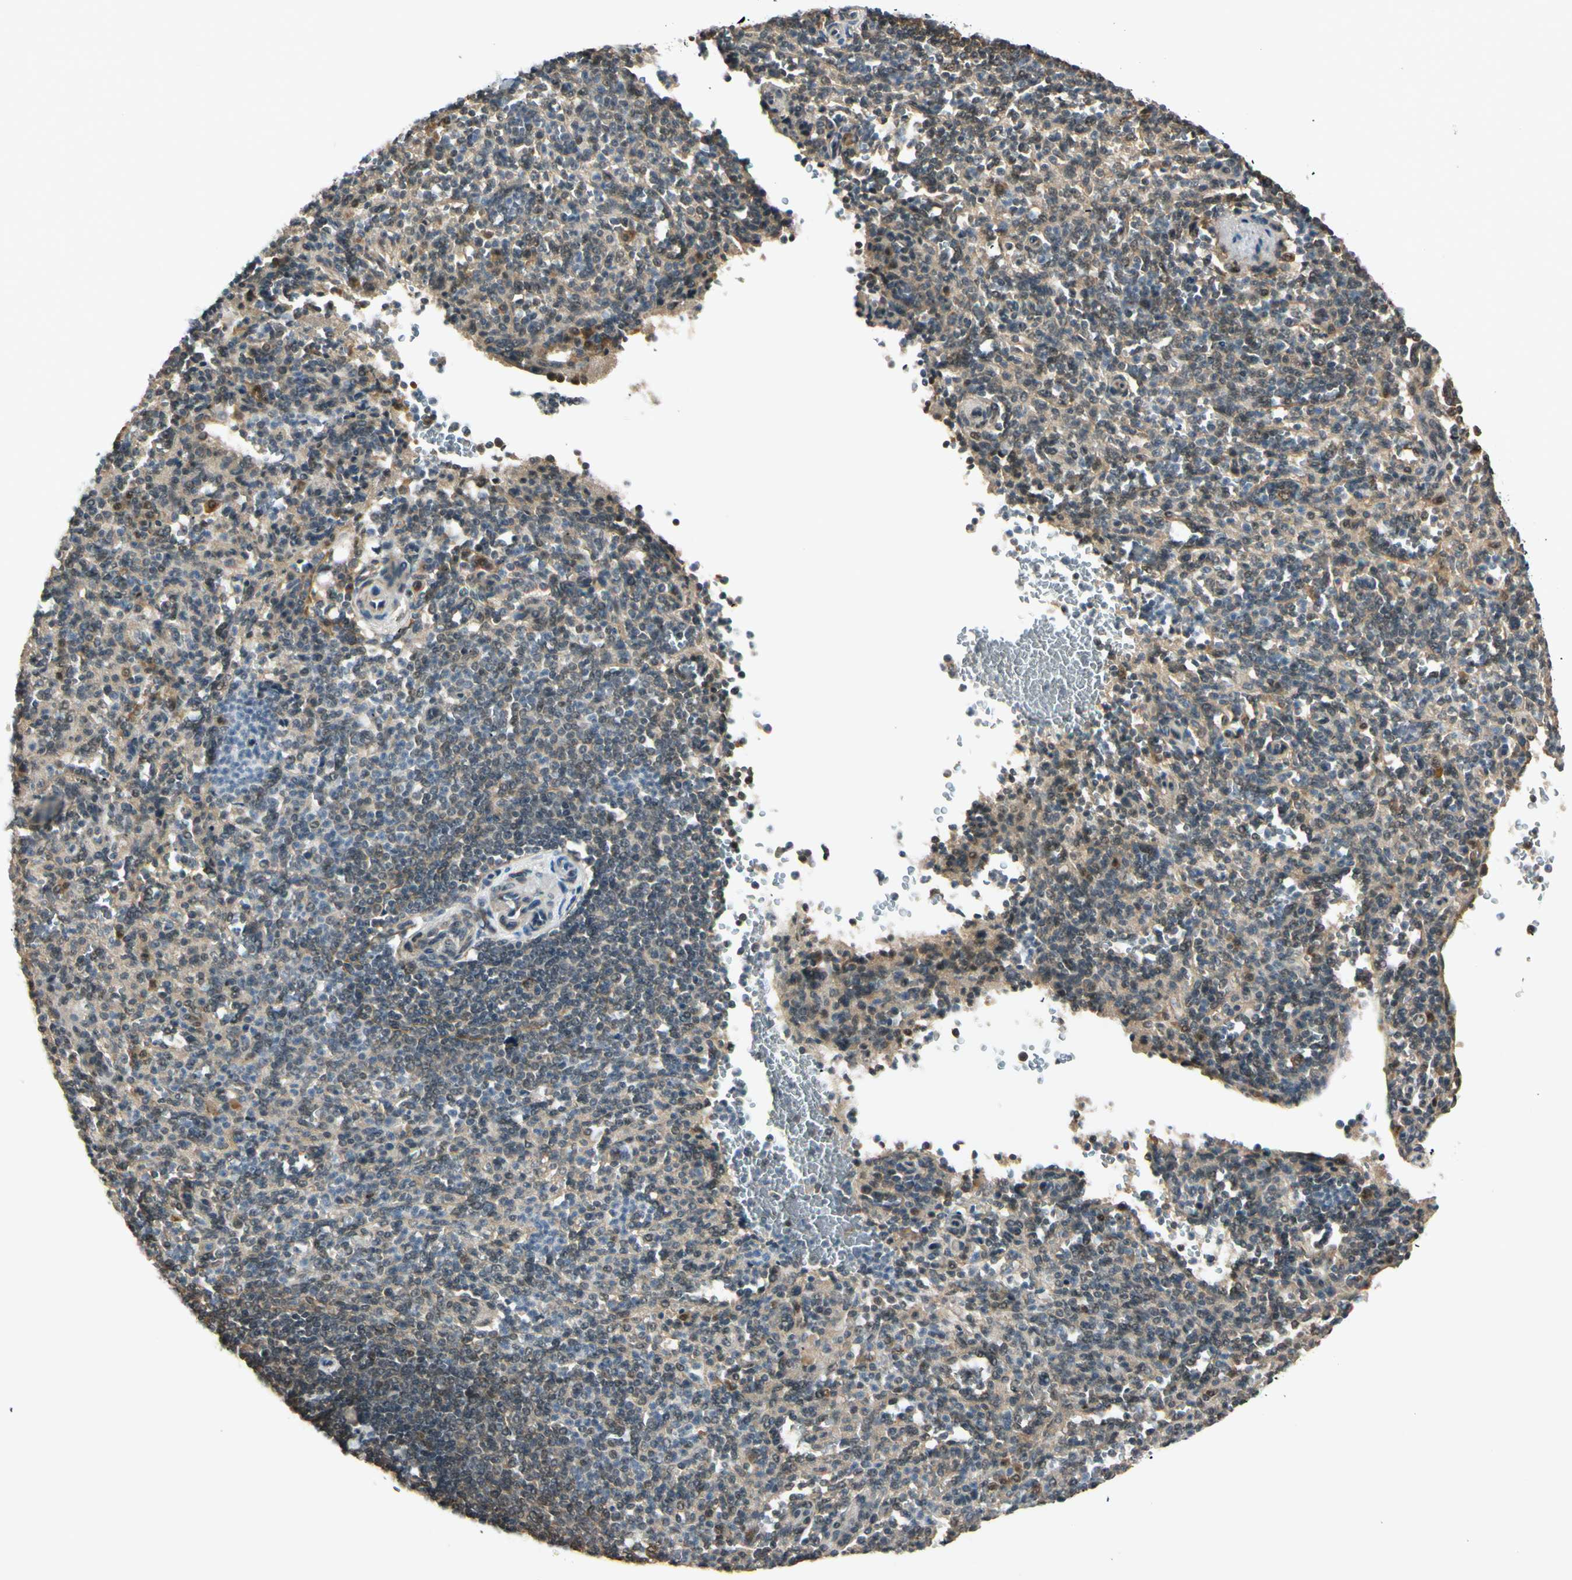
{"staining": {"intensity": "weak", "quantity": "<25%", "location": "cytoplasmic/membranous,nuclear"}, "tissue": "spleen", "cell_type": "Cells in red pulp", "image_type": "normal", "snomed": [{"axis": "morphology", "description": "Normal tissue, NOS"}, {"axis": "topography", "description": "Spleen"}], "caption": "DAB (3,3'-diaminobenzidine) immunohistochemical staining of normal human spleen shows no significant positivity in cells in red pulp. (DAB immunohistochemistry, high magnification).", "gene": "MCPH1", "patient": {"sex": "female", "age": 74}}